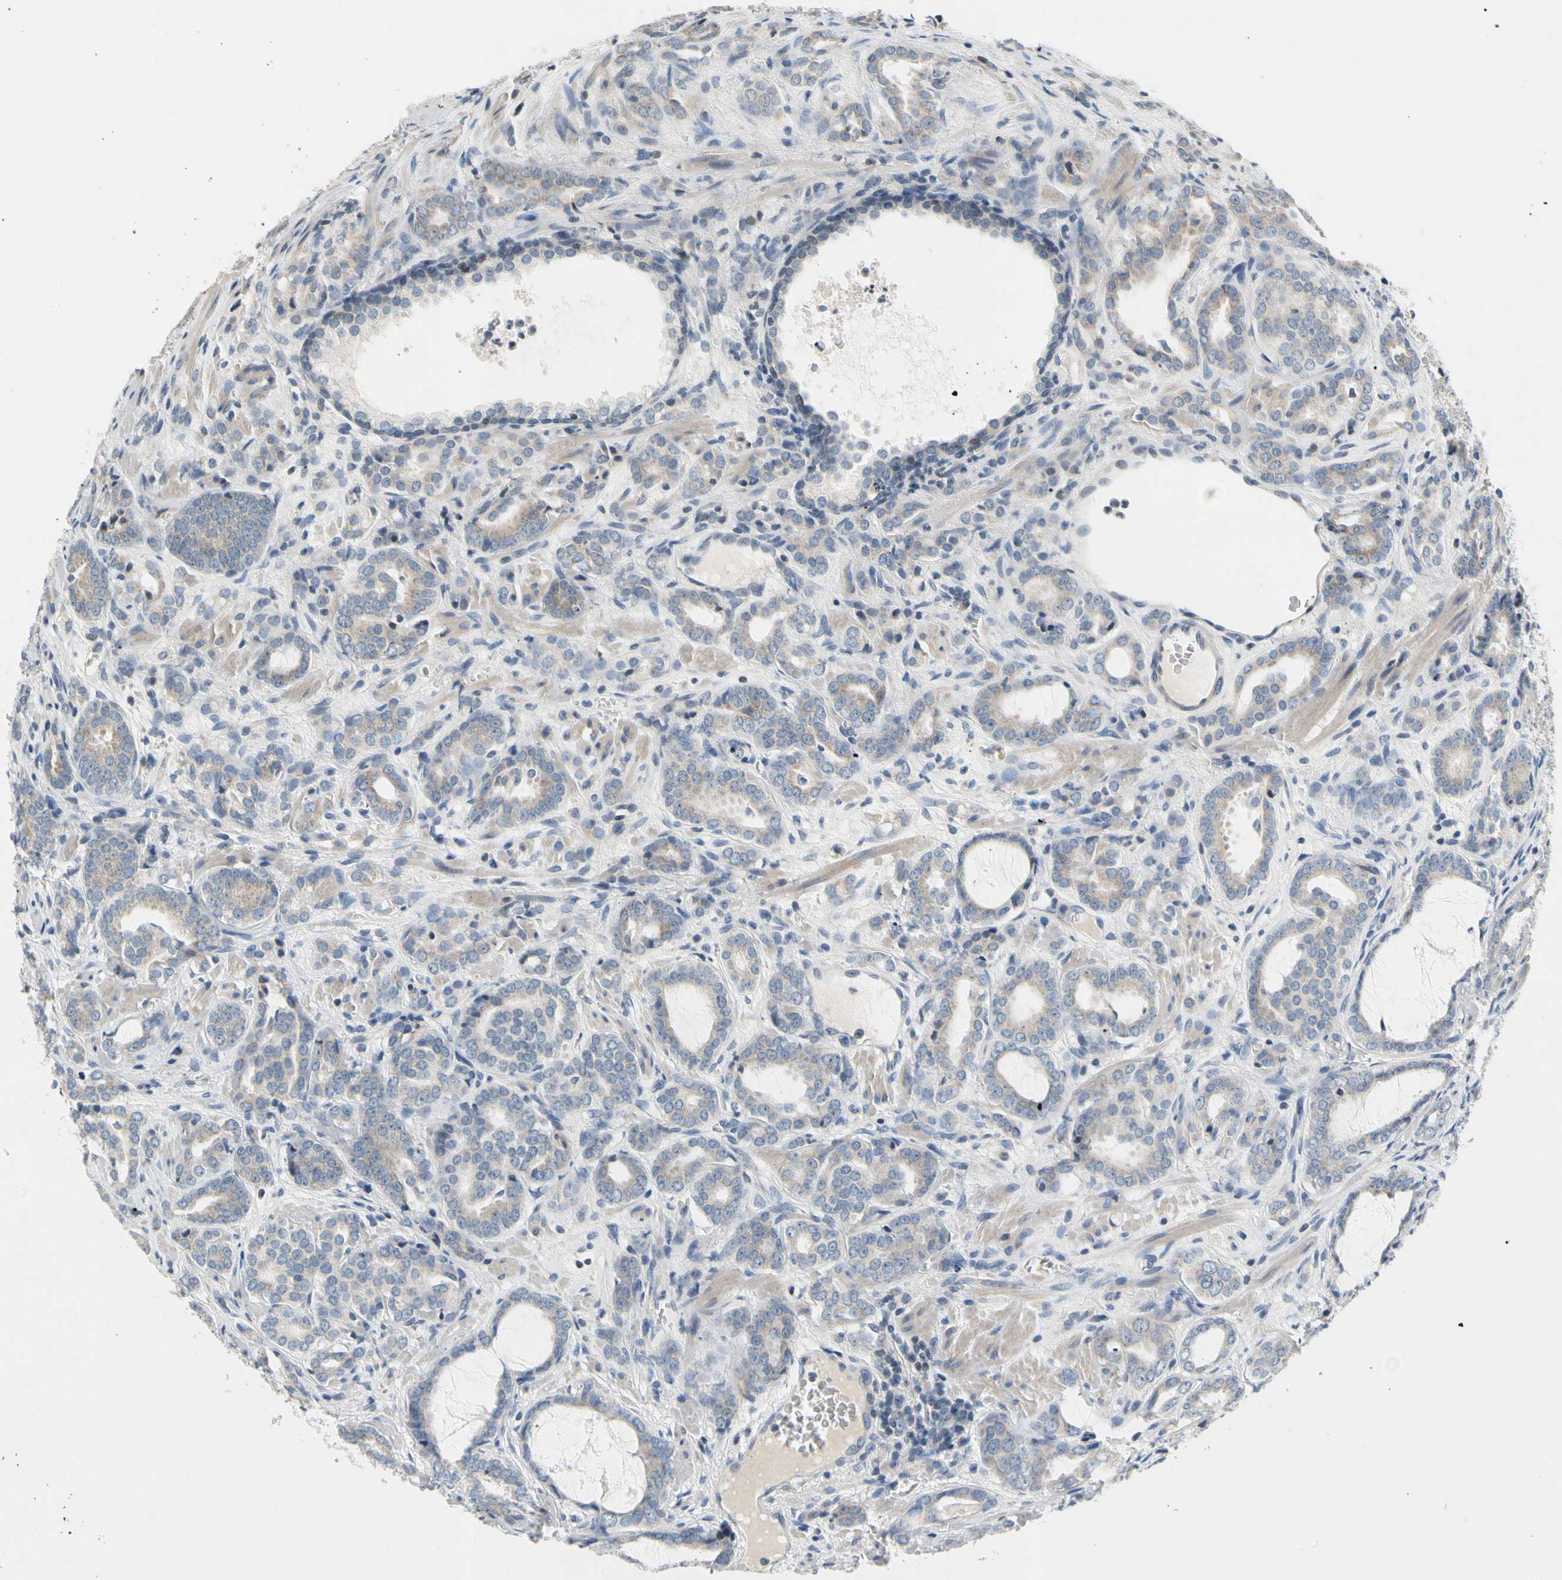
{"staining": {"intensity": "negative", "quantity": "none", "location": "none"}, "tissue": "prostate cancer", "cell_type": "Tumor cells", "image_type": "cancer", "snomed": [{"axis": "morphology", "description": "Adenocarcinoma, High grade"}, {"axis": "topography", "description": "Prostate"}], "caption": "Tumor cells are negative for protein expression in human prostate cancer.", "gene": "SOX30", "patient": {"sex": "male", "age": 64}}